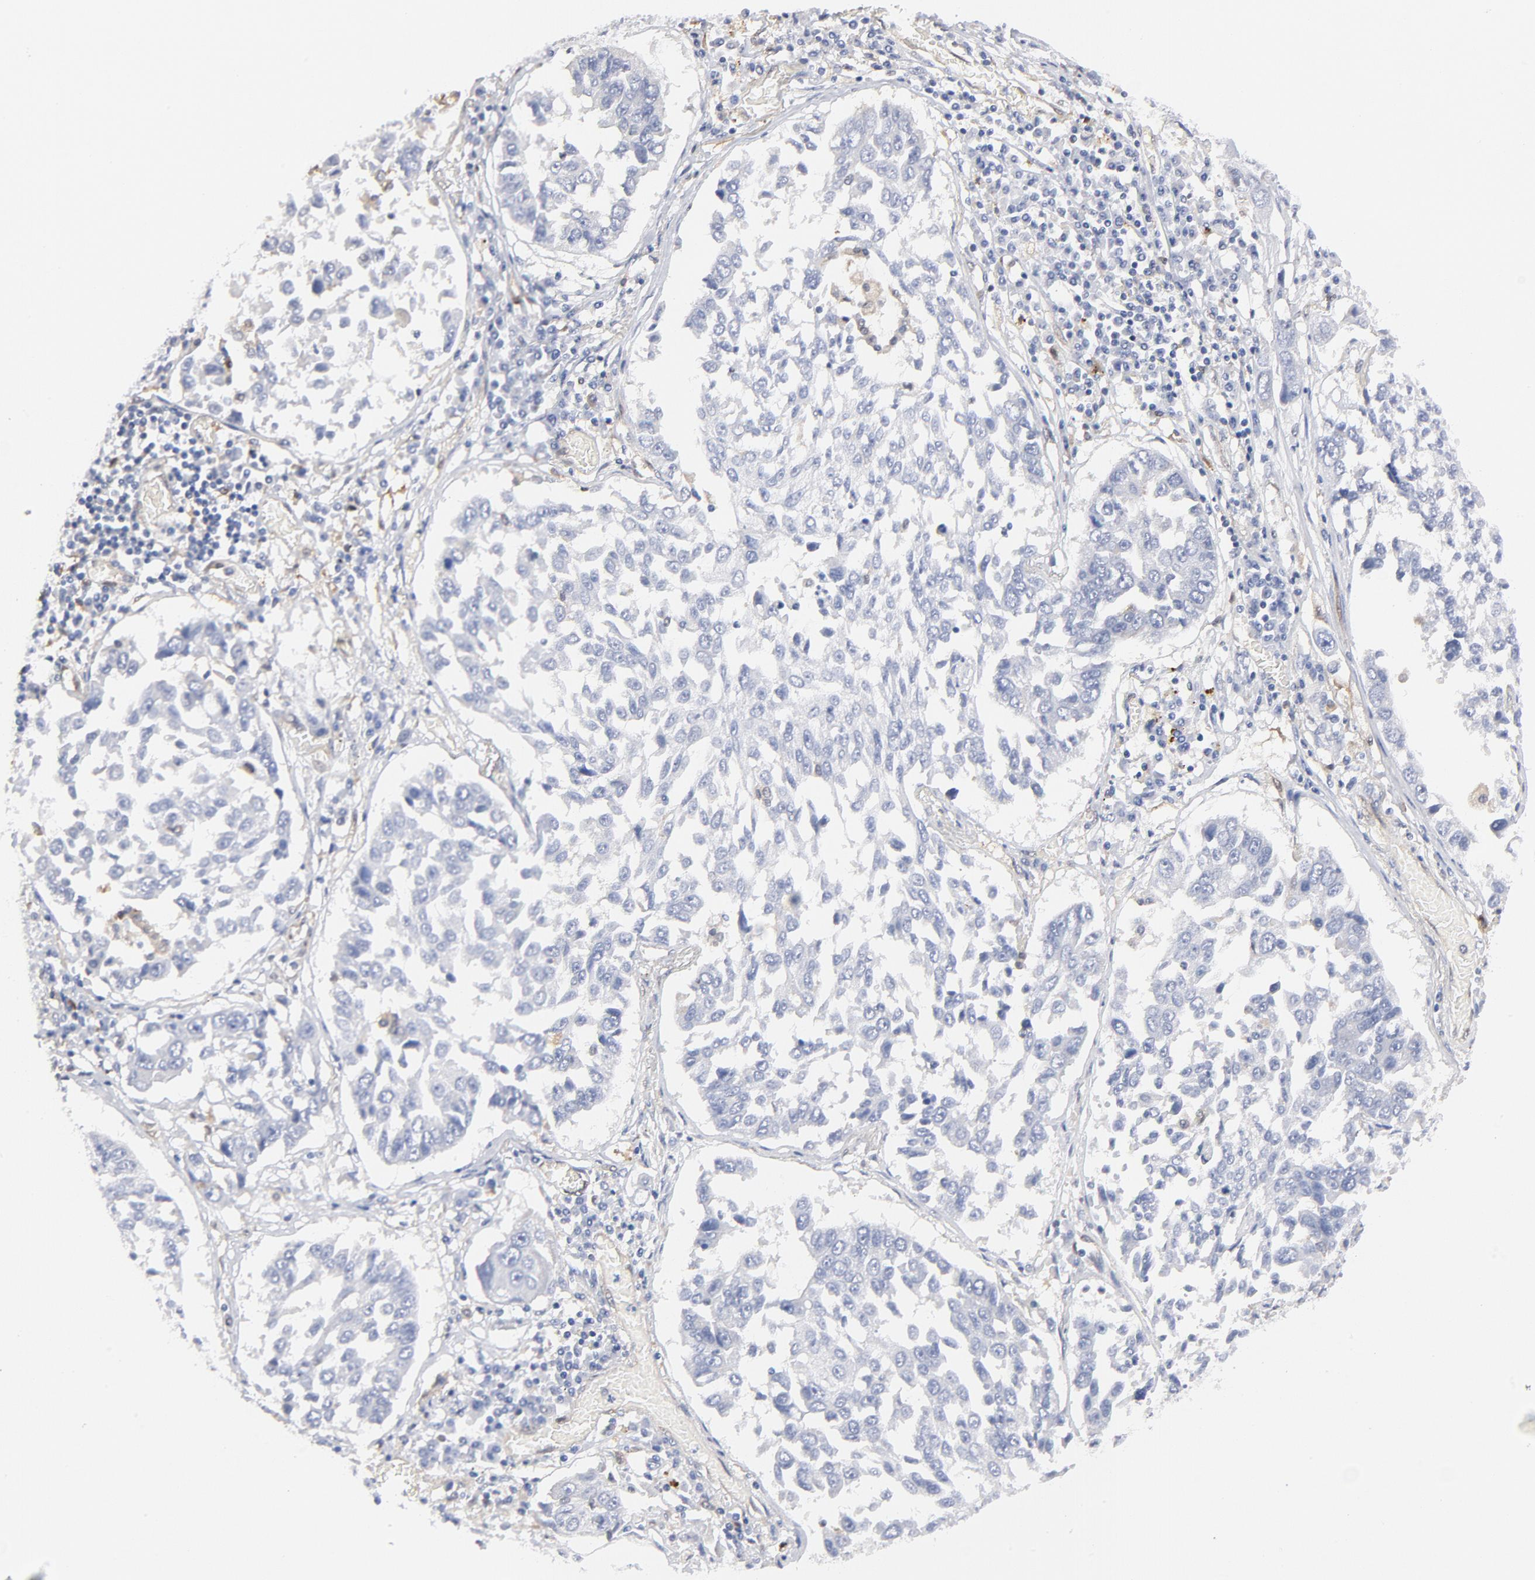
{"staining": {"intensity": "negative", "quantity": "none", "location": "none"}, "tissue": "lung cancer", "cell_type": "Tumor cells", "image_type": "cancer", "snomed": [{"axis": "morphology", "description": "Squamous cell carcinoma, NOS"}, {"axis": "topography", "description": "Lung"}], "caption": "DAB immunohistochemical staining of lung squamous cell carcinoma displays no significant expression in tumor cells.", "gene": "ARRB1", "patient": {"sex": "male", "age": 71}}